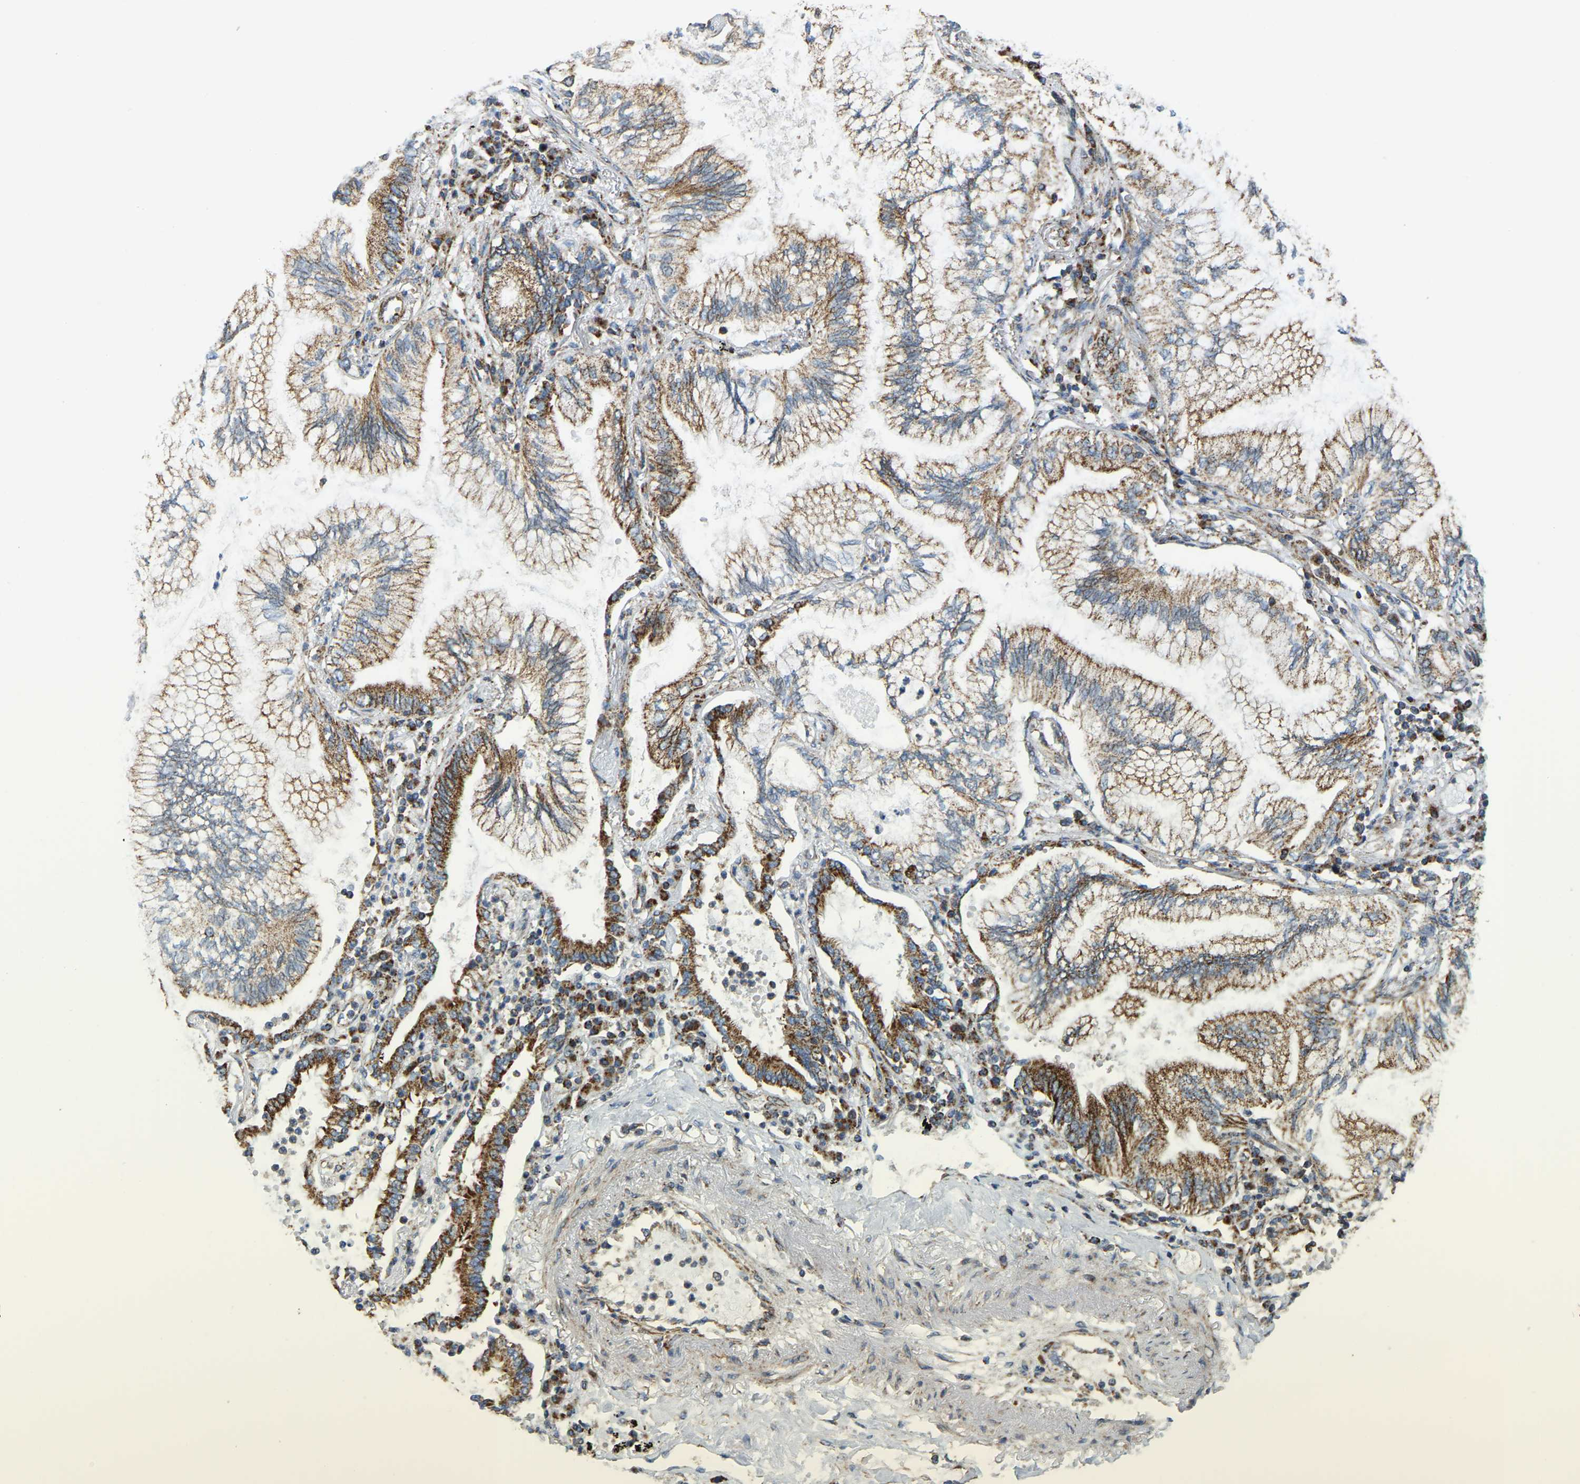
{"staining": {"intensity": "moderate", "quantity": ">75%", "location": "cytoplasmic/membranous"}, "tissue": "lung cancer", "cell_type": "Tumor cells", "image_type": "cancer", "snomed": [{"axis": "morphology", "description": "Normal tissue, NOS"}, {"axis": "morphology", "description": "Adenocarcinoma, NOS"}, {"axis": "topography", "description": "Bronchus"}, {"axis": "topography", "description": "Lung"}], "caption": "Immunohistochemical staining of lung cancer displays medium levels of moderate cytoplasmic/membranous staining in approximately >75% of tumor cells.", "gene": "PSMD7", "patient": {"sex": "female", "age": 70}}